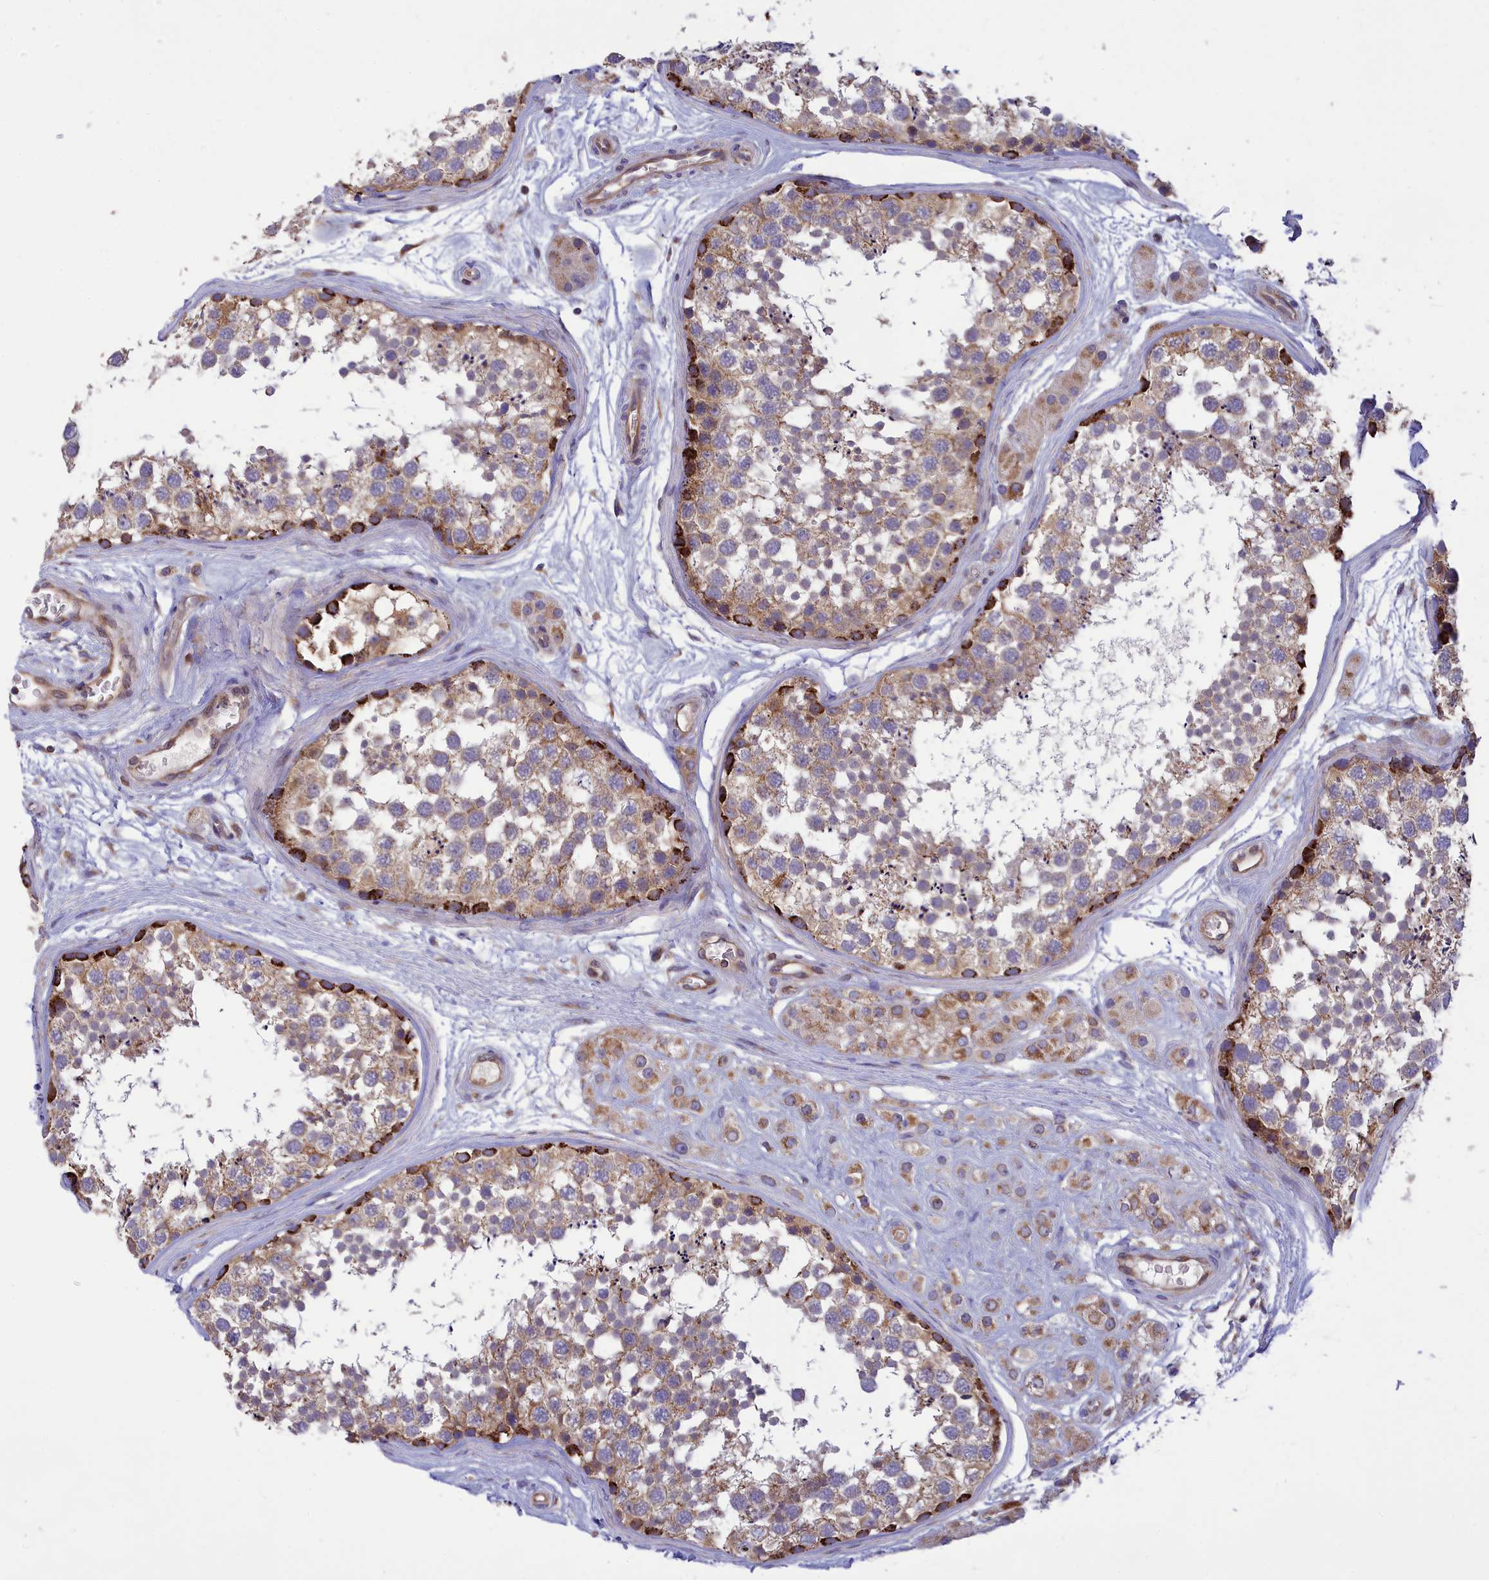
{"staining": {"intensity": "strong", "quantity": "<25%", "location": "cytoplasmic/membranous"}, "tissue": "testis", "cell_type": "Cells in seminiferous ducts", "image_type": "normal", "snomed": [{"axis": "morphology", "description": "Normal tissue, NOS"}, {"axis": "topography", "description": "Testis"}], "caption": "High-magnification brightfield microscopy of unremarkable testis stained with DAB (brown) and counterstained with hematoxylin (blue). cells in seminiferous ducts exhibit strong cytoplasmic/membranous staining is seen in approximately<25% of cells. Nuclei are stained in blue.", "gene": "PKHD1L1", "patient": {"sex": "male", "age": 56}}